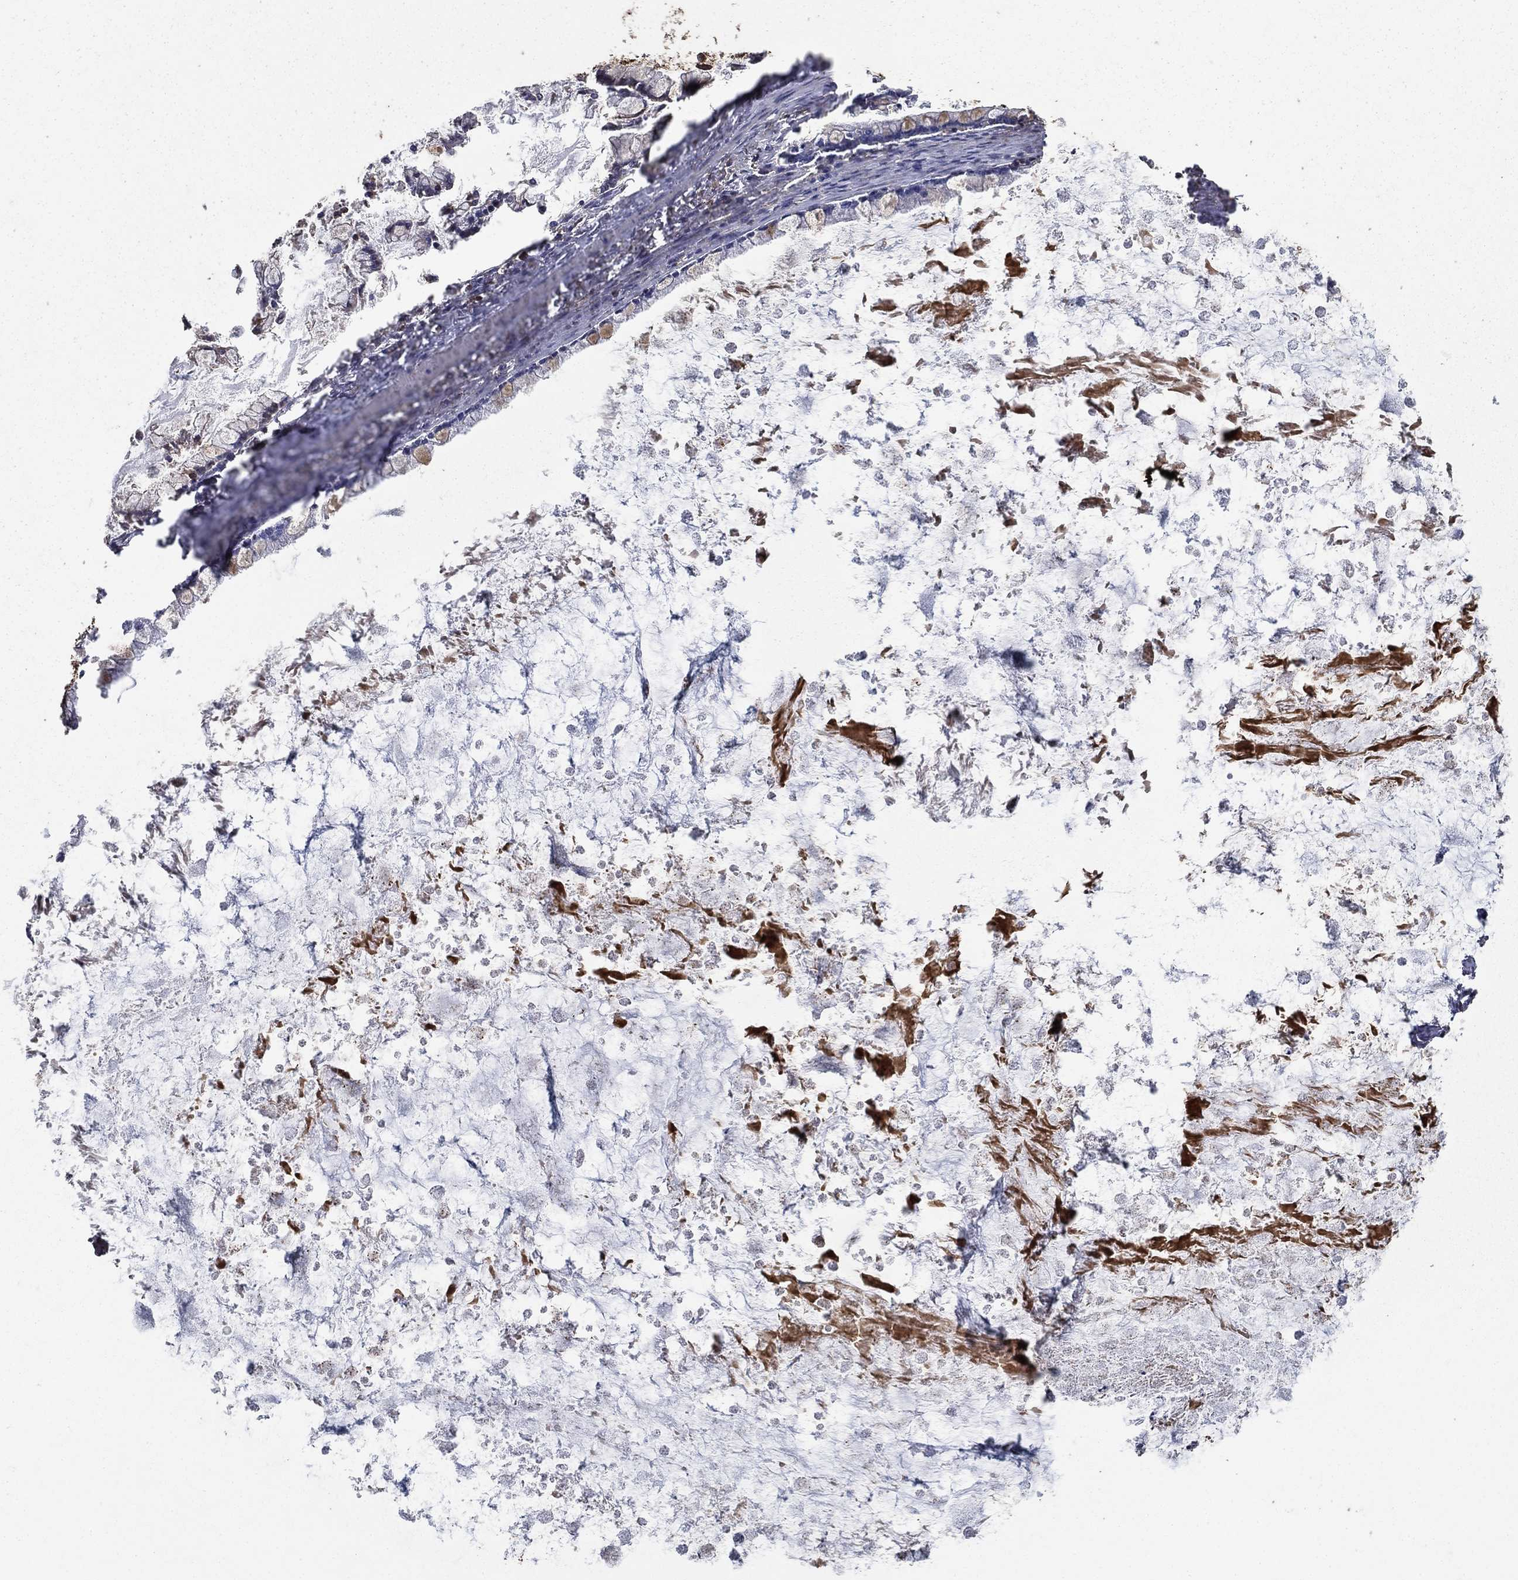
{"staining": {"intensity": "negative", "quantity": "none", "location": "none"}, "tissue": "ovarian cancer", "cell_type": "Tumor cells", "image_type": "cancer", "snomed": [{"axis": "morphology", "description": "Cystadenocarcinoma, mucinous, NOS"}, {"axis": "topography", "description": "Ovary"}], "caption": "The immunohistochemistry (IHC) micrograph has no significant positivity in tumor cells of ovarian cancer tissue.", "gene": "IFRD1", "patient": {"sex": "female", "age": 67}}